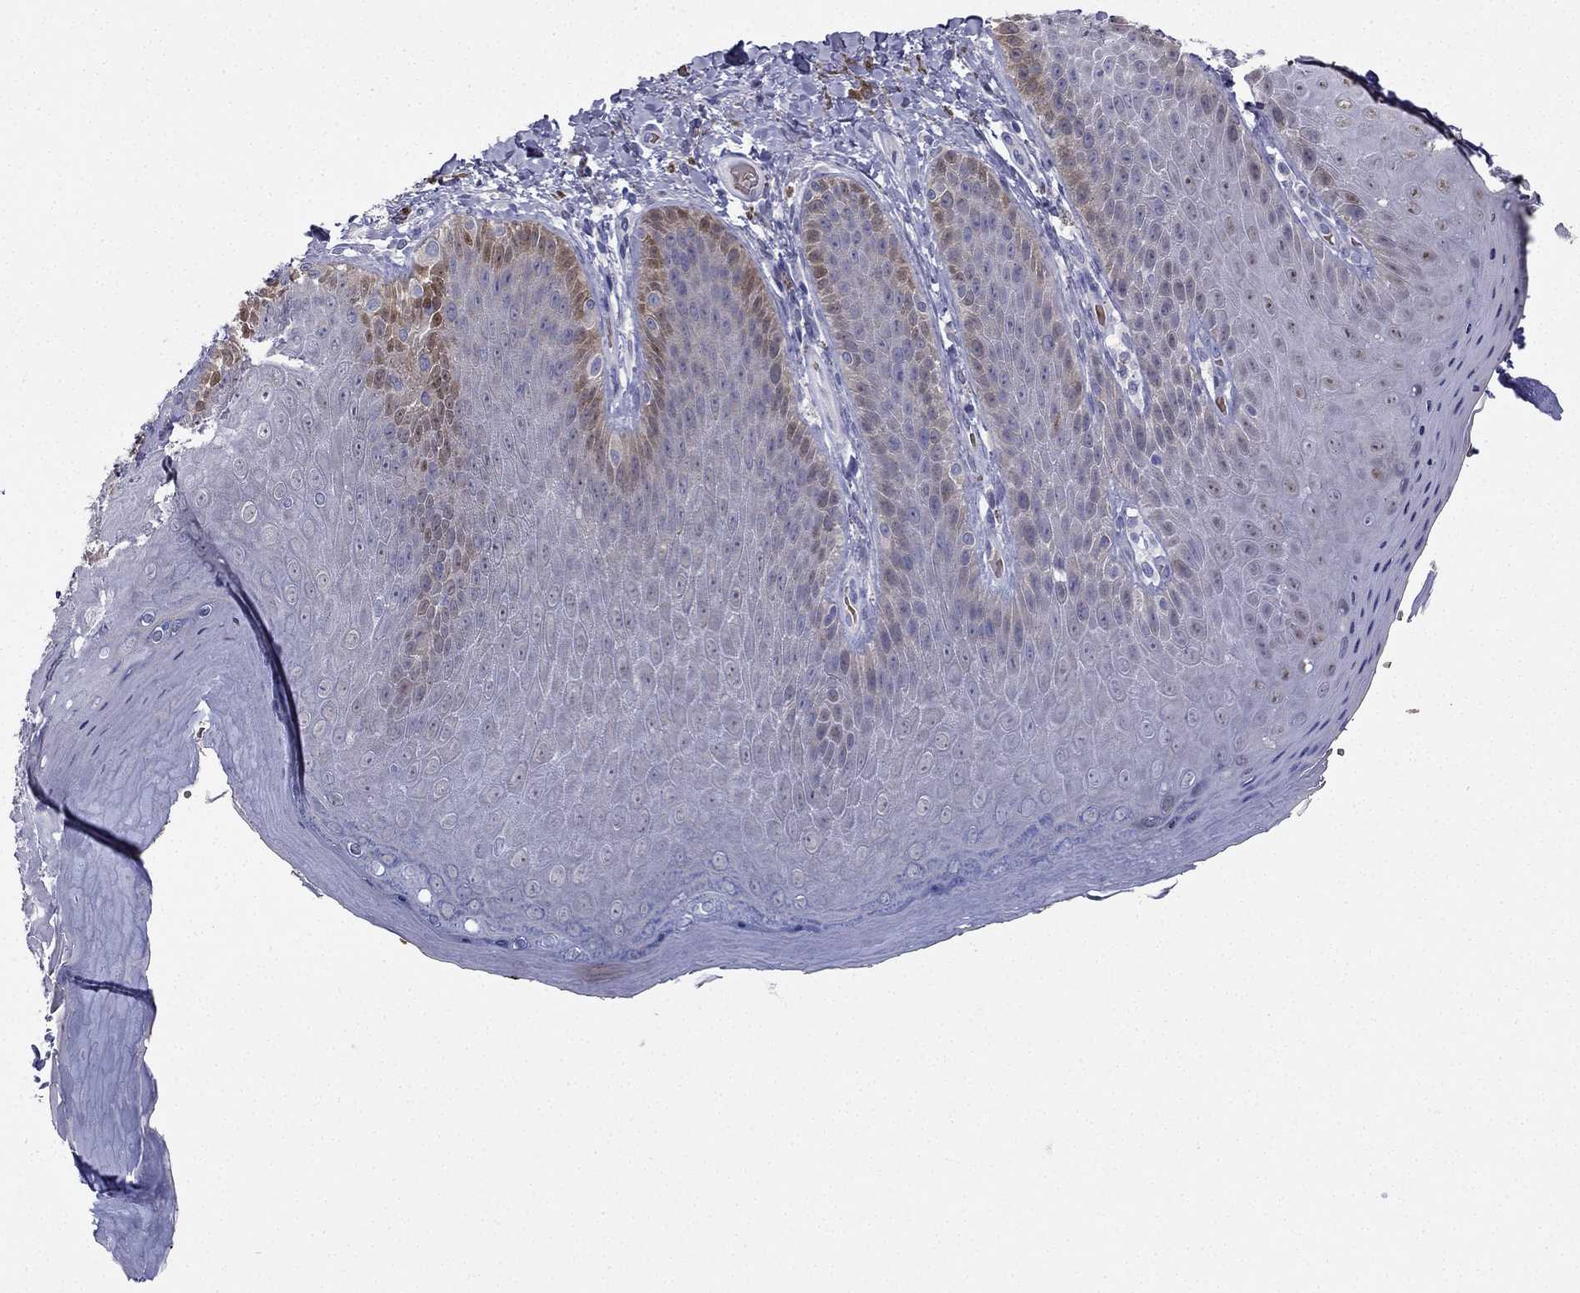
{"staining": {"intensity": "strong", "quantity": "<25%", "location": "nuclear"}, "tissue": "skin", "cell_type": "Epidermal cells", "image_type": "normal", "snomed": [{"axis": "morphology", "description": "Normal tissue, NOS"}, {"axis": "topography", "description": "Anal"}], "caption": "Epidermal cells demonstrate medium levels of strong nuclear positivity in approximately <25% of cells in unremarkable skin. Ihc stains the protein in brown and the nuclei are stained blue.", "gene": "RSPH14", "patient": {"sex": "male", "age": 53}}